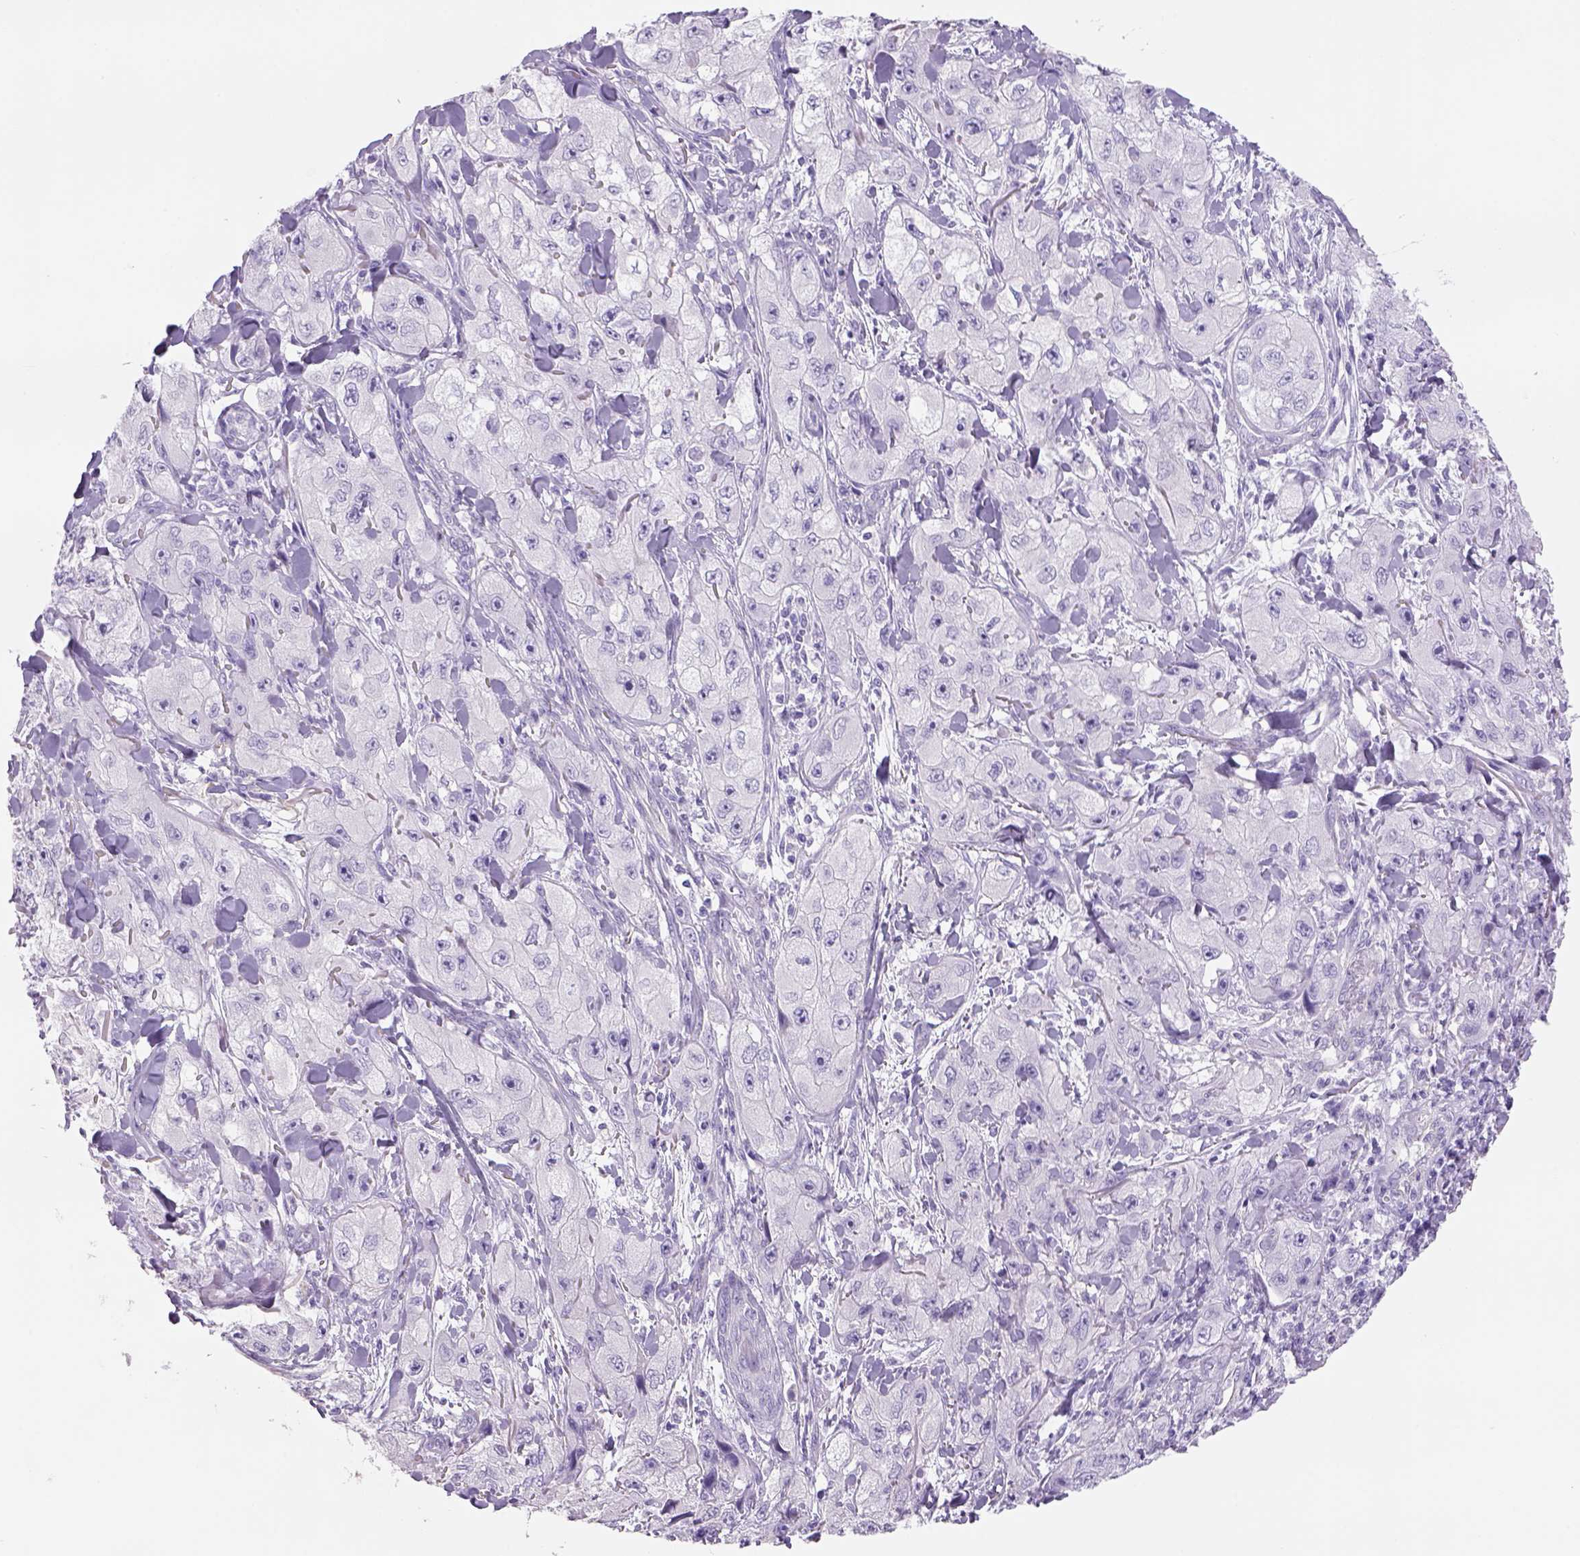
{"staining": {"intensity": "negative", "quantity": "none", "location": "none"}, "tissue": "skin cancer", "cell_type": "Tumor cells", "image_type": "cancer", "snomed": [{"axis": "morphology", "description": "Squamous cell carcinoma, NOS"}, {"axis": "topography", "description": "Skin"}, {"axis": "topography", "description": "Subcutis"}], "caption": "Human skin cancer (squamous cell carcinoma) stained for a protein using immunohistochemistry (IHC) reveals no staining in tumor cells.", "gene": "TENM4", "patient": {"sex": "male", "age": 73}}